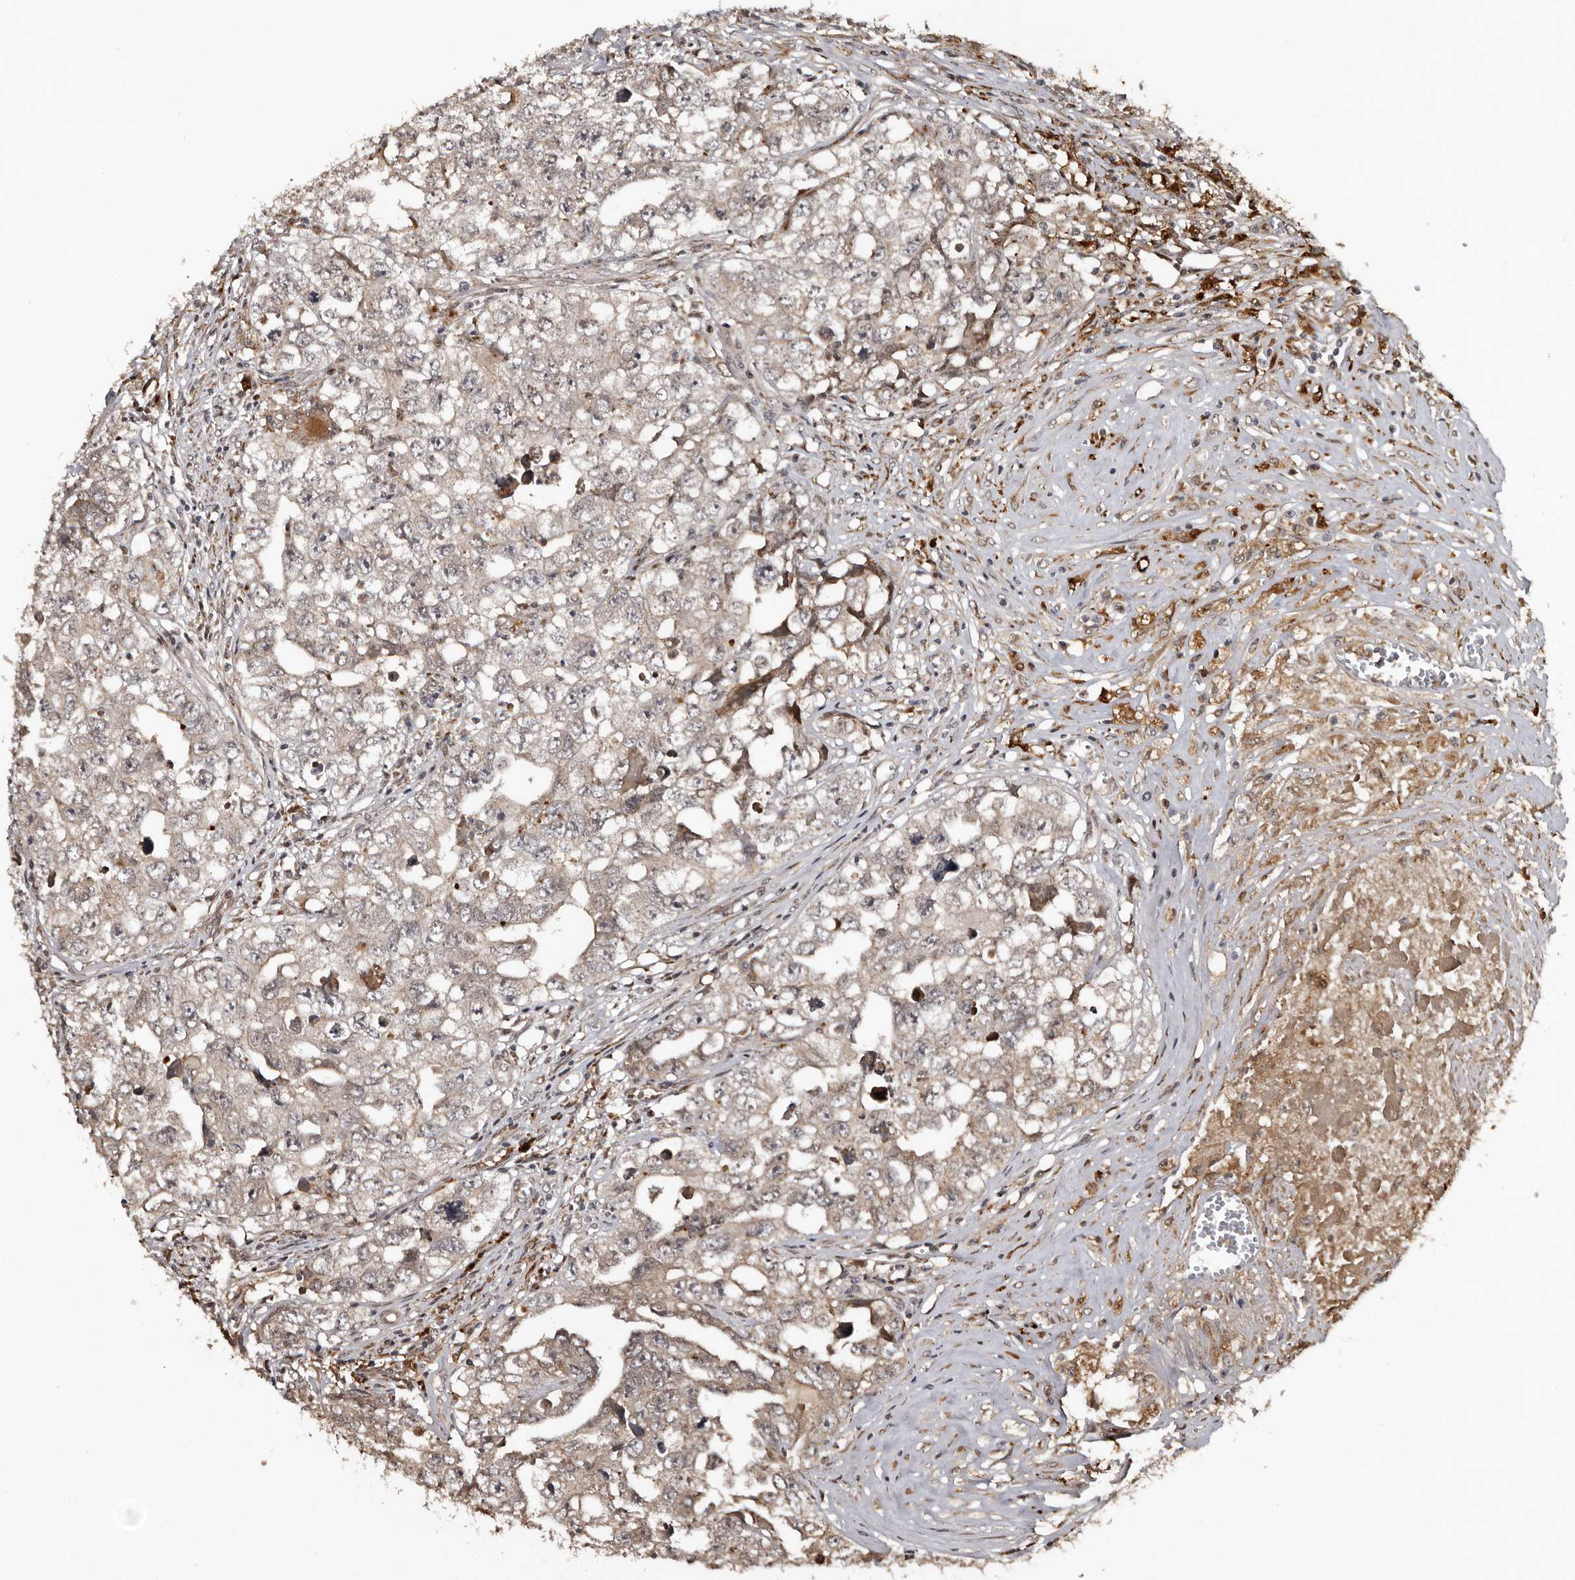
{"staining": {"intensity": "negative", "quantity": "none", "location": "none"}, "tissue": "testis cancer", "cell_type": "Tumor cells", "image_type": "cancer", "snomed": [{"axis": "morphology", "description": "Seminoma, NOS"}, {"axis": "morphology", "description": "Carcinoma, Embryonal, NOS"}, {"axis": "topography", "description": "Testis"}], "caption": "Tumor cells show no significant protein positivity in seminoma (testis). (DAB (3,3'-diaminobenzidine) immunohistochemistry (IHC) with hematoxylin counter stain).", "gene": "SERTAD4", "patient": {"sex": "male", "age": 43}}